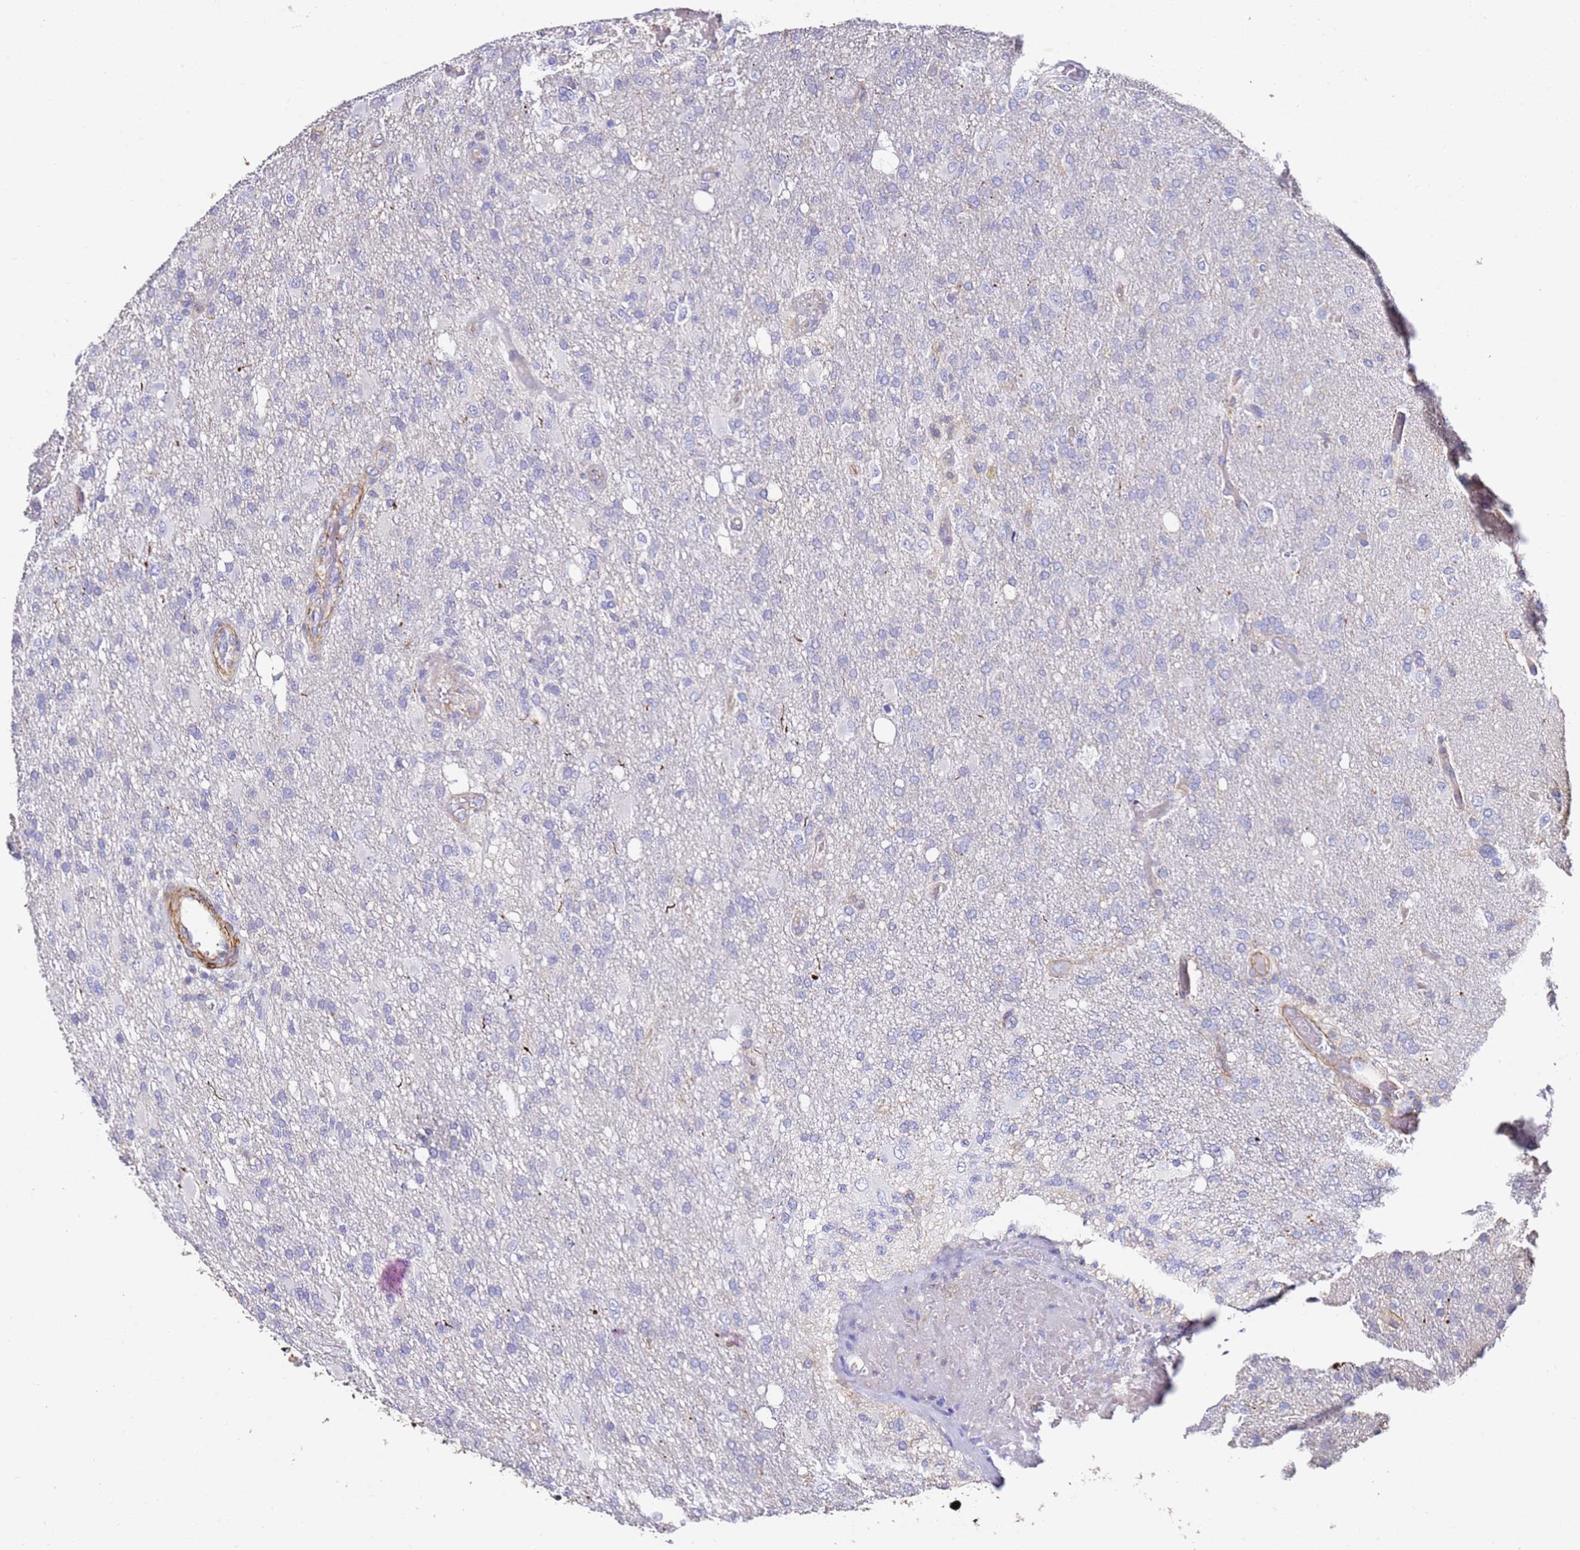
{"staining": {"intensity": "negative", "quantity": "none", "location": "none"}, "tissue": "glioma", "cell_type": "Tumor cells", "image_type": "cancer", "snomed": [{"axis": "morphology", "description": "Glioma, malignant, High grade"}, {"axis": "topography", "description": "Brain"}], "caption": "An IHC image of malignant high-grade glioma is shown. There is no staining in tumor cells of malignant high-grade glioma.", "gene": "ZNF671", "patient": {"sex": "female", "age": 74}}